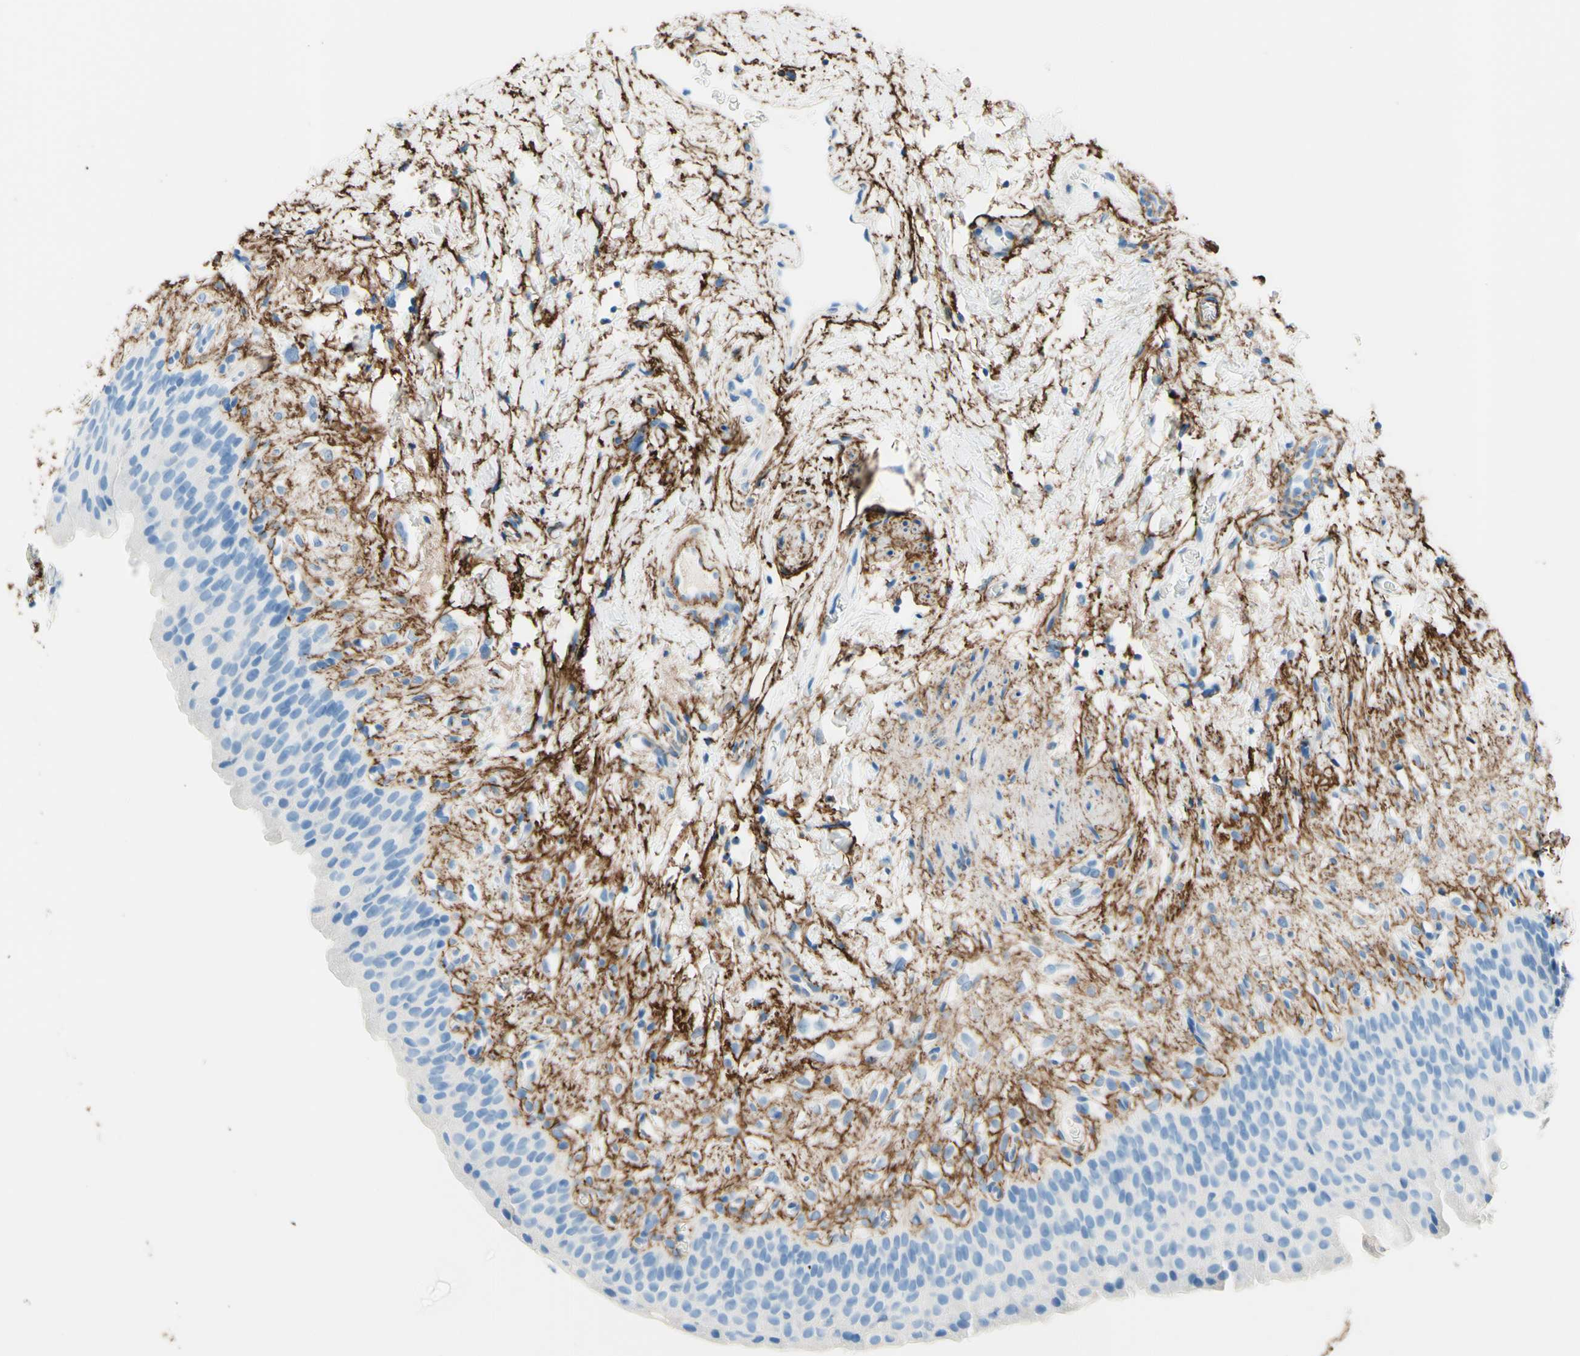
{"staining": {"intensity": "negative", "quantity": "none", "location": "none"}, "tissue": "urinary bladder", "cell_type": "Urothelial cells", "image_type": "normal", "snomed": [{"axis": "morphology", "description": "Normal tissue, NOS"}, {"axis": "topography", "description": "Urinary bladder"}], "caption": "An image of urinary bladder stained for a protein demonstrates no brown staining in urothelial cells. (DAB immunohistochemistry (IHC) visualized using brightfield microscopy, high magnification).", "gene": "MFAP5", "patient": {"sex": "female", "age": 79}}